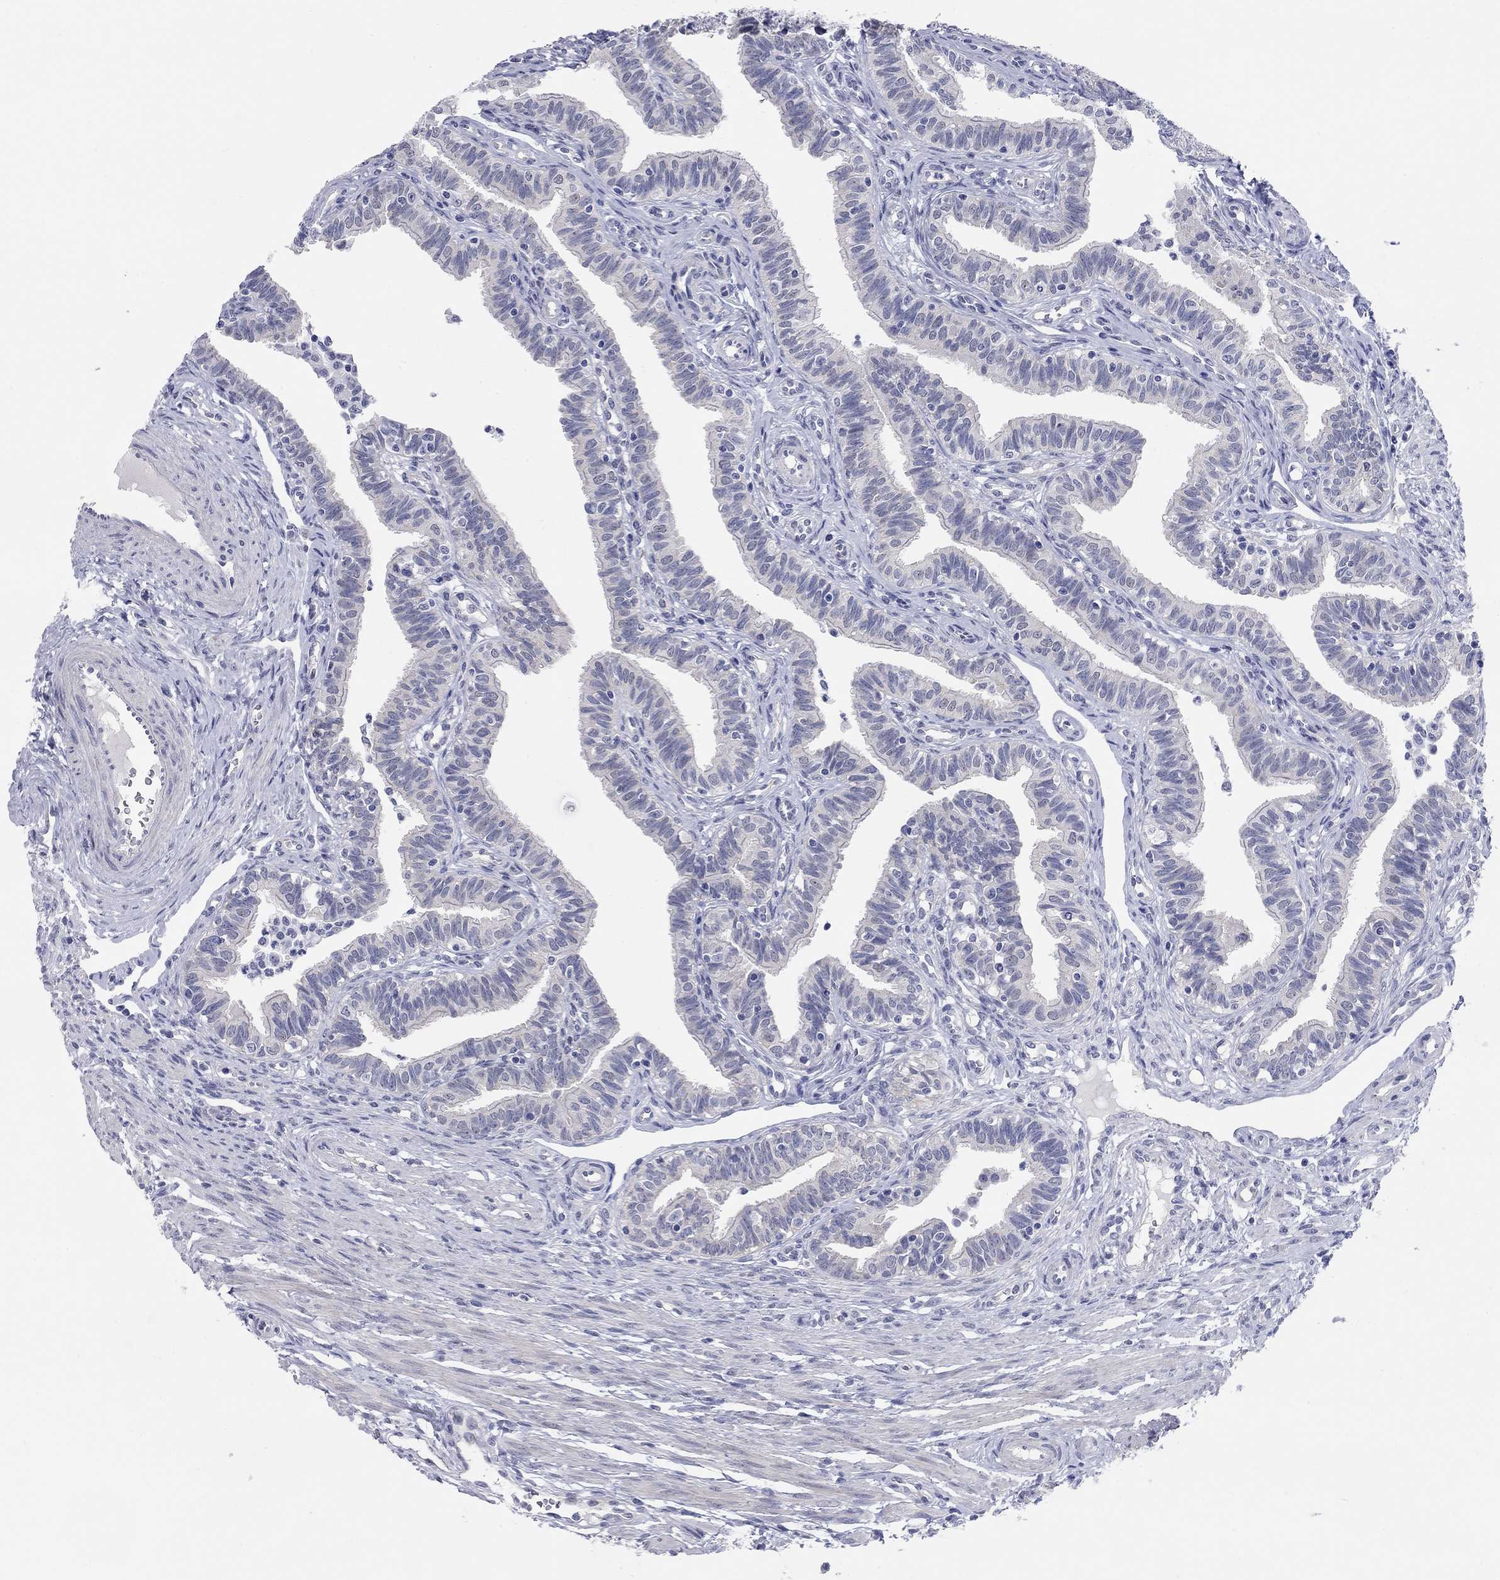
{"staining": {"intensity": "negative", "quantity": "none", "location": "none"}, "tissue": "fallopian tube", "cell_type": "Glandular cells", "image_type": "normal", "snomed": [{"axis": "morphology", "description": "Normal tissue, NOS"}, {"axis": "topography", "description": "Fallopian tube"}], "caption": "Immunohistochemical staining of normal fallopian tube exhibits no significant positivity in glandular cells.", "gene": "WASF3", "patient": {"sex": "female", "age": 36}}